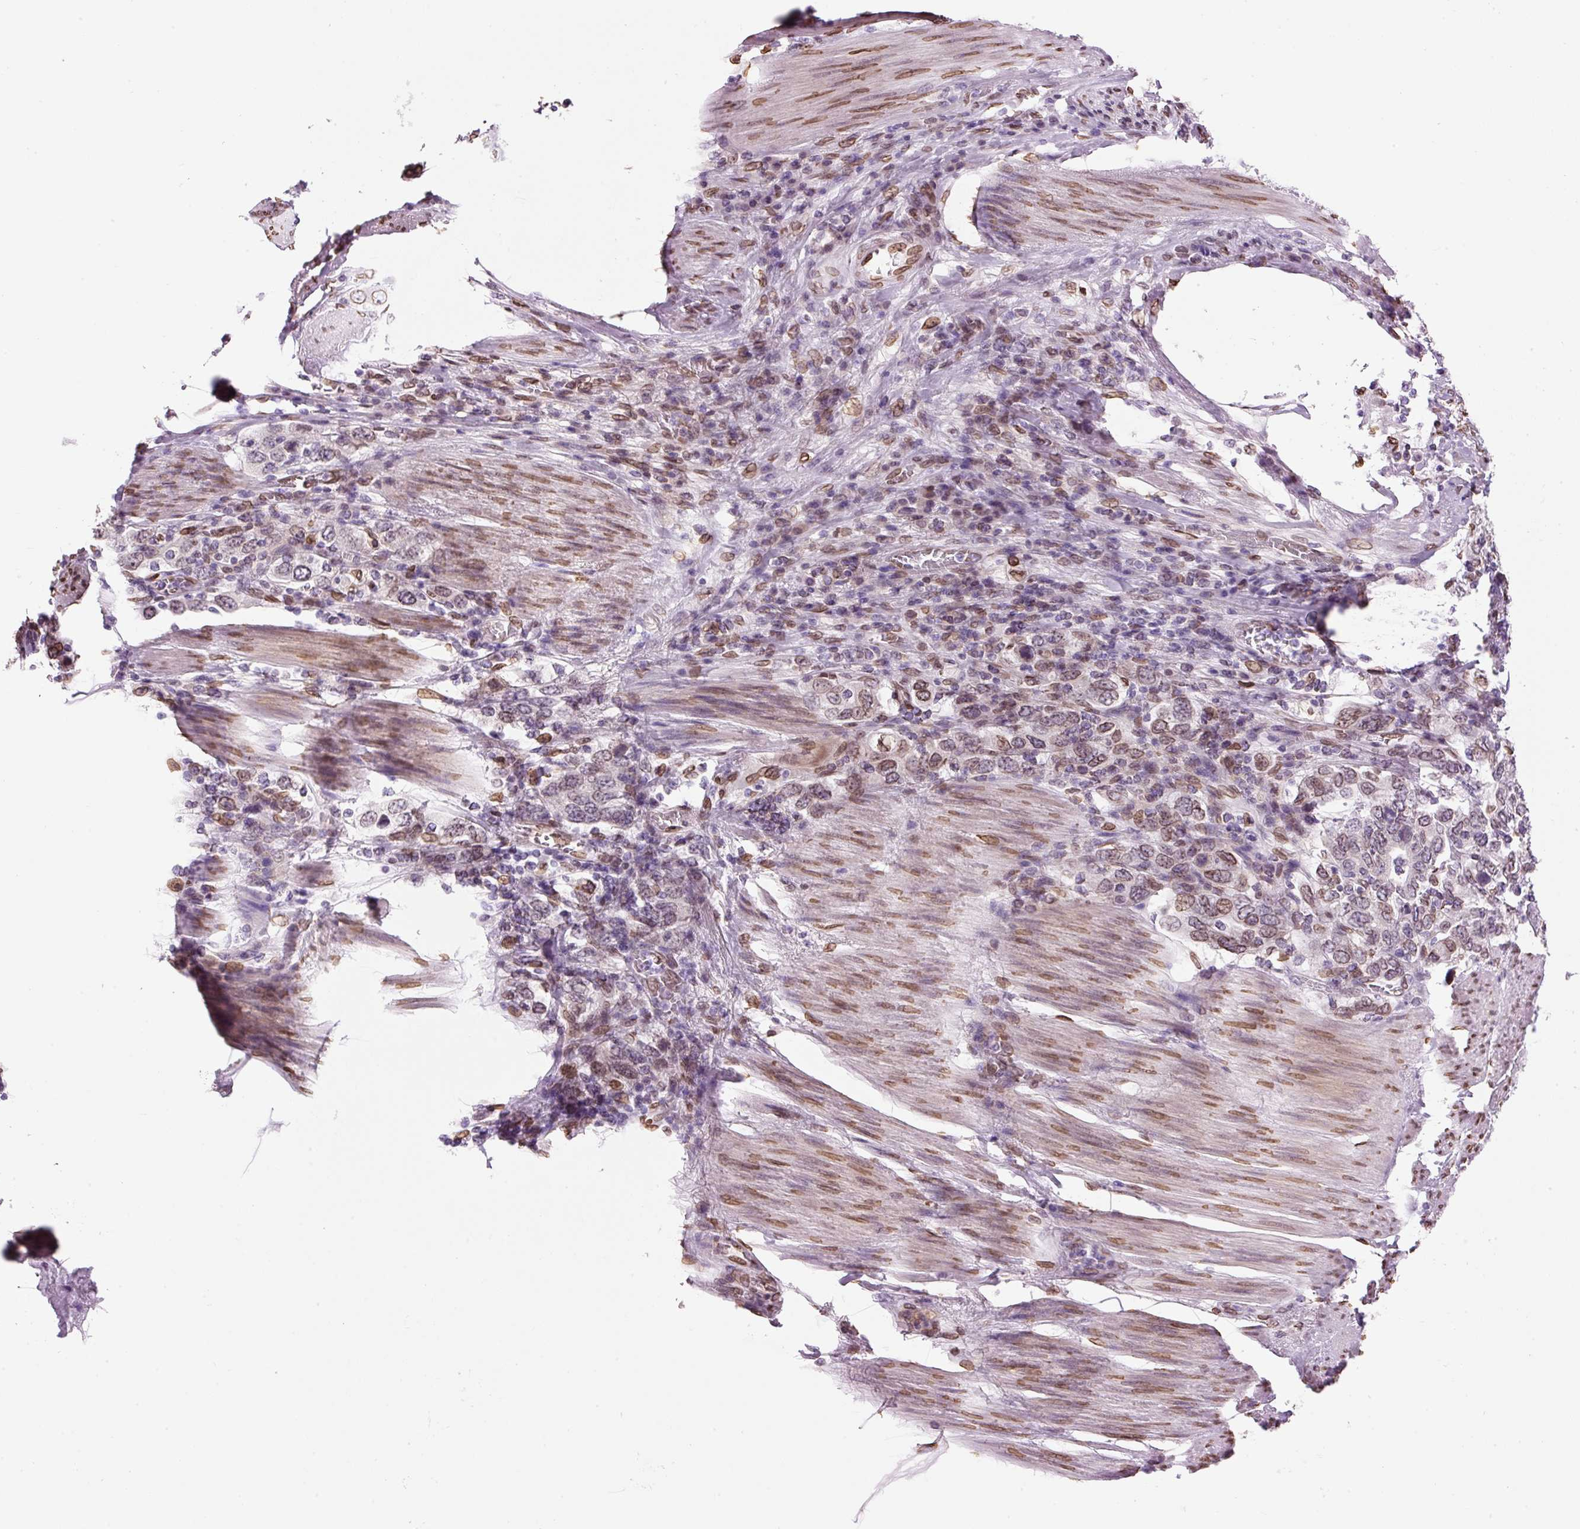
{"staining": {"intensity": "moderate", "quantity": "25%-75%", "location": "cytoplasmic/membranous,nuclear"}, "tissue": "stomach cancer", "cell_type": "Tumor cells", "image_type": "cancer", "snomed": [{"axis": "morphology", "description": "Adenocarcinoma, NOS"}, {"axis": "topography", "description": "Stomach, upper"}, {"axis": "topography", "description": "Stomach"}], "caption": "Moderate cytoplasmic/membranous and nuclear staining for a protein is present in about 25%-75% of tumor cells of stomach cancer (adenocarcinoma) using immunohistochemistry.", "gene": "ZNF224", "patient": {"sex": "male", "age": 62}}